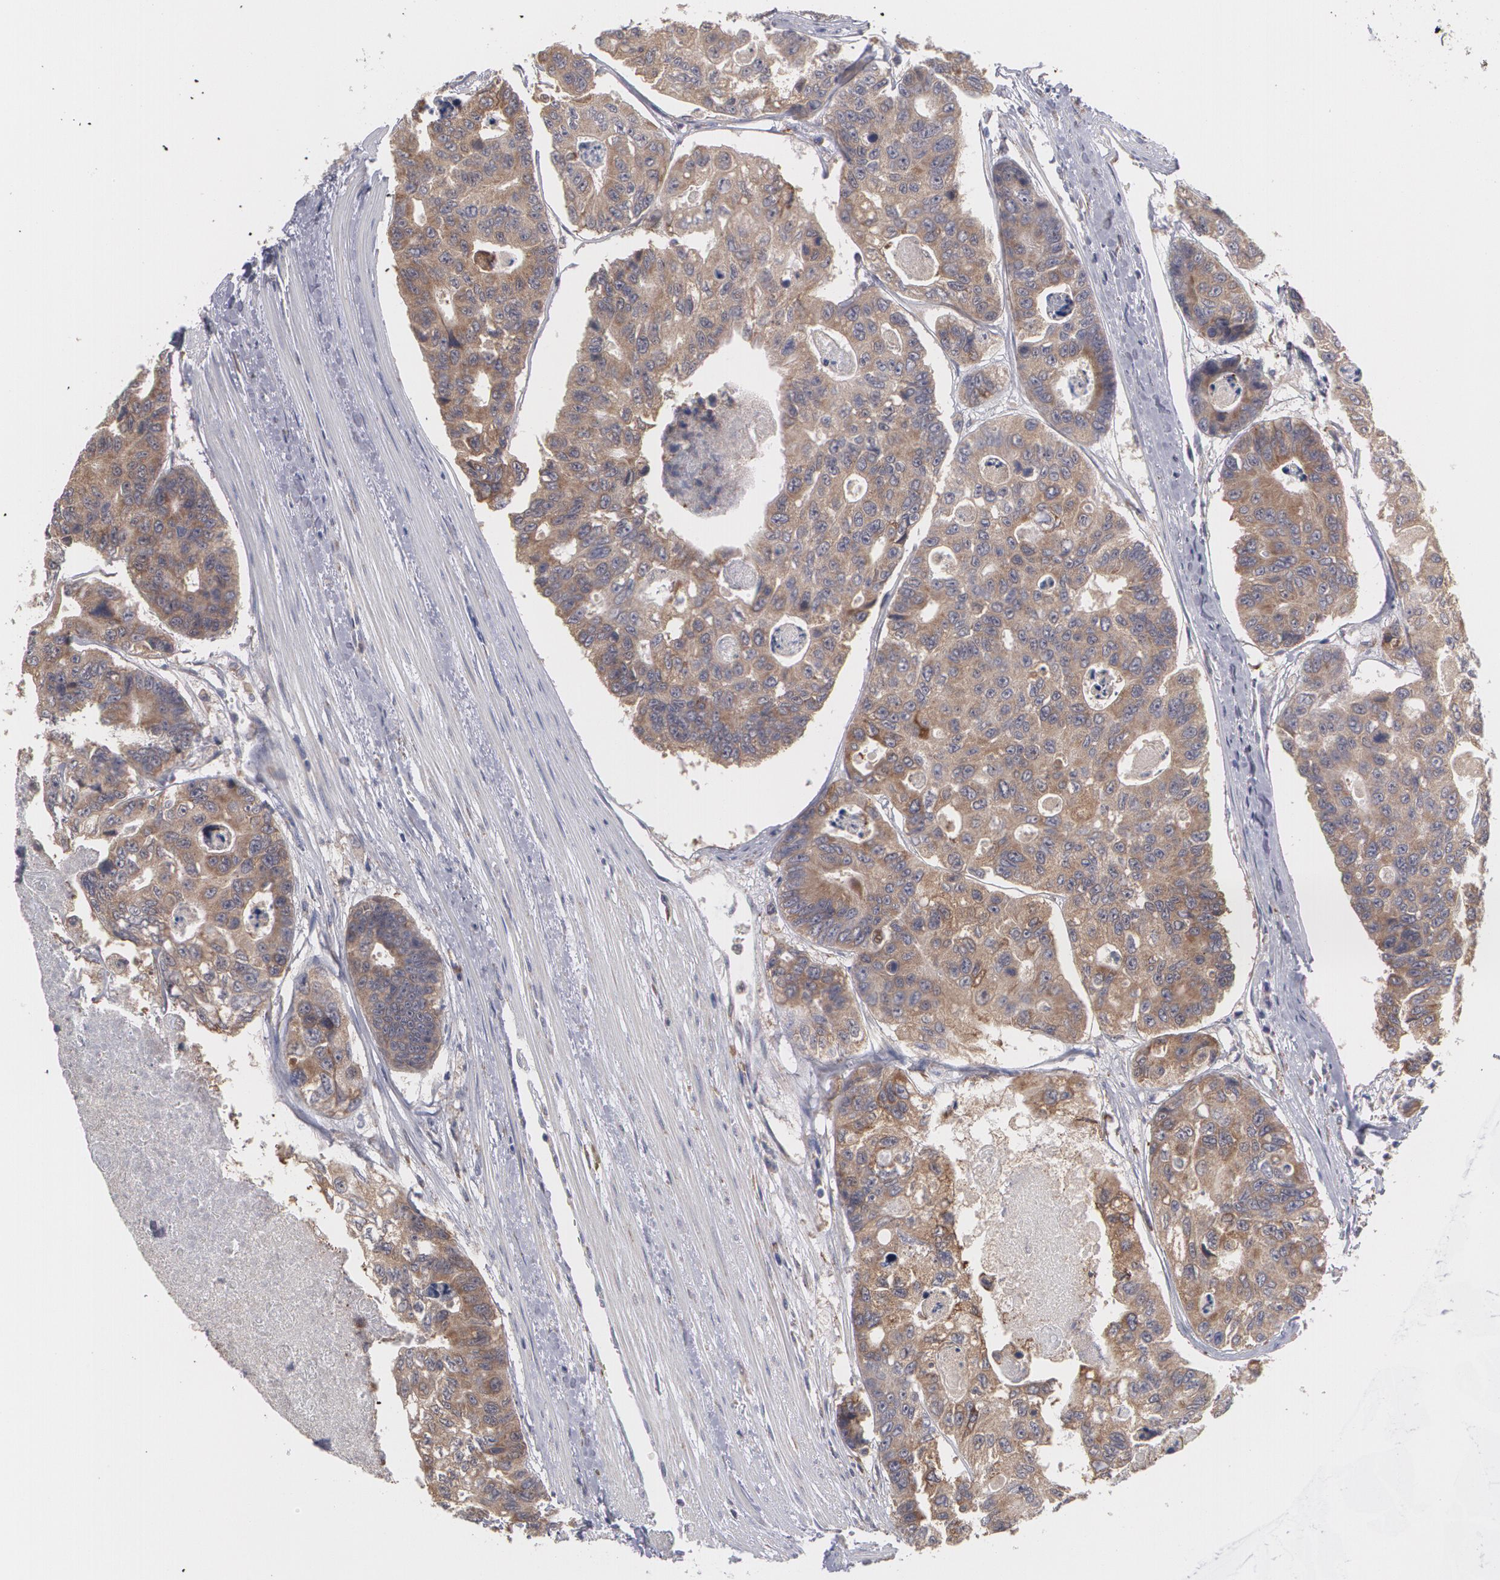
{"staining": {"intensity": "moderate", "quantity": ">75%", "location": "cytoplasmic/membranous"}, "tissue": "colorectal cancer", "cell_type": "Tumor cells", "image_type": "cancer", "snomed": [{"axis": "morphology", "description": "Adenocarcinoma, NOS"}, {"axis": "topography", "description": "Colon"}], "caption": "A medium amount of moderate cytoplasmic/membranous staining is appreciated in about >75% of tumor cells in colorectal cancer (adenocarcinoma) tissue.", "gene": "MTHFD1", "patient": {"sex": "female", "age": 86}}